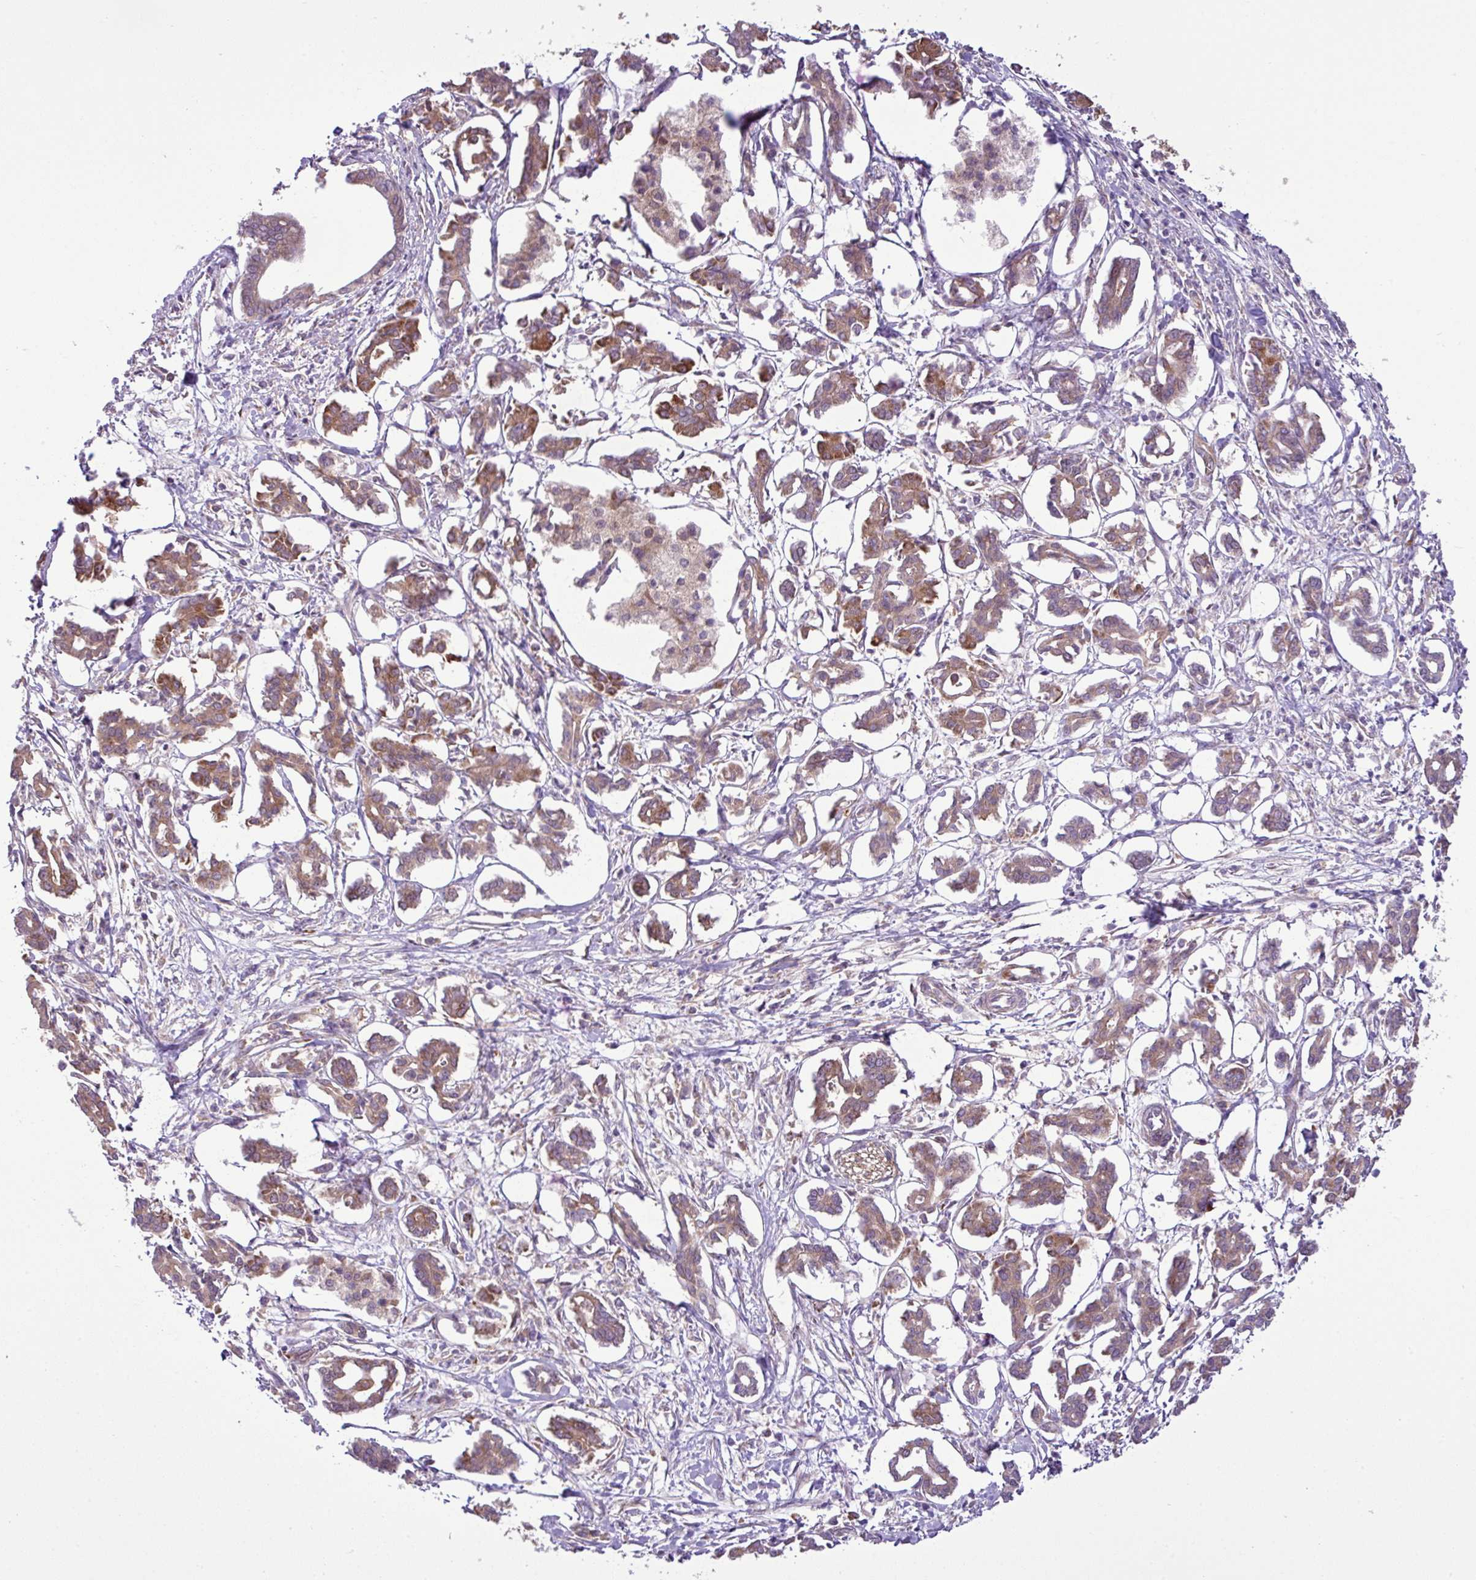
{"staining": {"intensity": "moderate", "quantity": "25%-75%", "location": "cytoplasmic/membranous"}, "tissue": "pancreatic cancer", "cell_type": "Tumor cells", "image_type": "cancer", "snomed": [{"axis": "morphology", "description": "Adenocarcinoma, NOS"}, {"axis": "topography", "description": "Pancreas"}], "caption": "Protein expression by IHC exhibits moderate cytoplasmic/membranous positivity in approximately 25%-75% of tumor cells in pancreatic adenocarcinoma. (DAB (3,3'-diaminobenzidine) IHC with brightfield microscopy, high magnification).", "gene": "DLGAP4", "patient": {"sex": "male", "age": 61}}